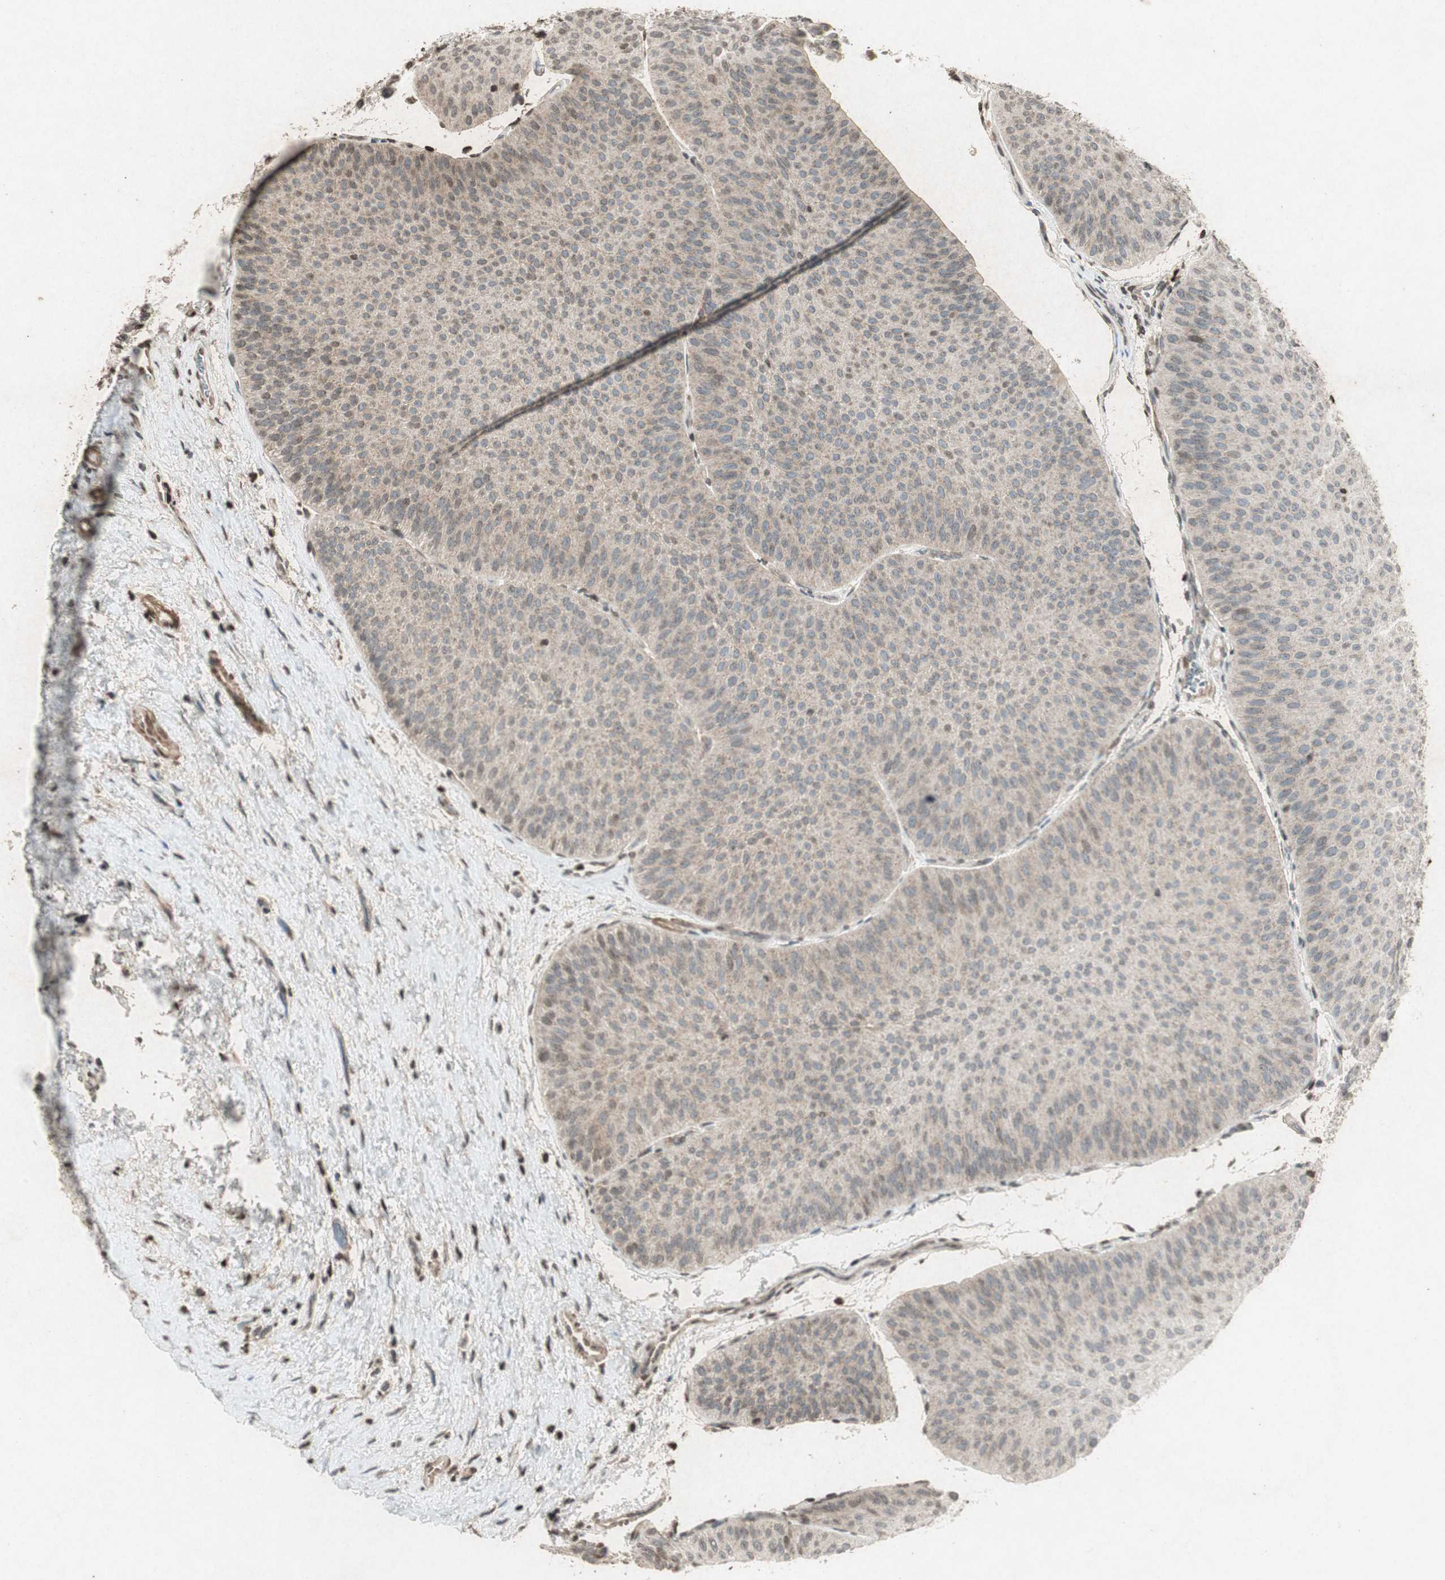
{"staining": {"intensity": "moderate", "quantity": ">75%", "location": "cytoplasmic/membranous,nuclear"}, "tissue": "urothelial cancer", "cell_type": "Tumor cells", "image_type": "cancer", "snomed": [{"axis": "morphology", "description": "Urothelial carcinoma, Low grade"}, {"axis": "topography", "description": "Urinary bladder"}], "caption": "Urothelial cancer tissue exhibits moderate cytoplasmic/membranous and nuclear positivity in about >75% of tumor cells, visualized by immunohistochemistry.", "gene": "PRKG1", "patient": {"sex": "female", "age": 60}}